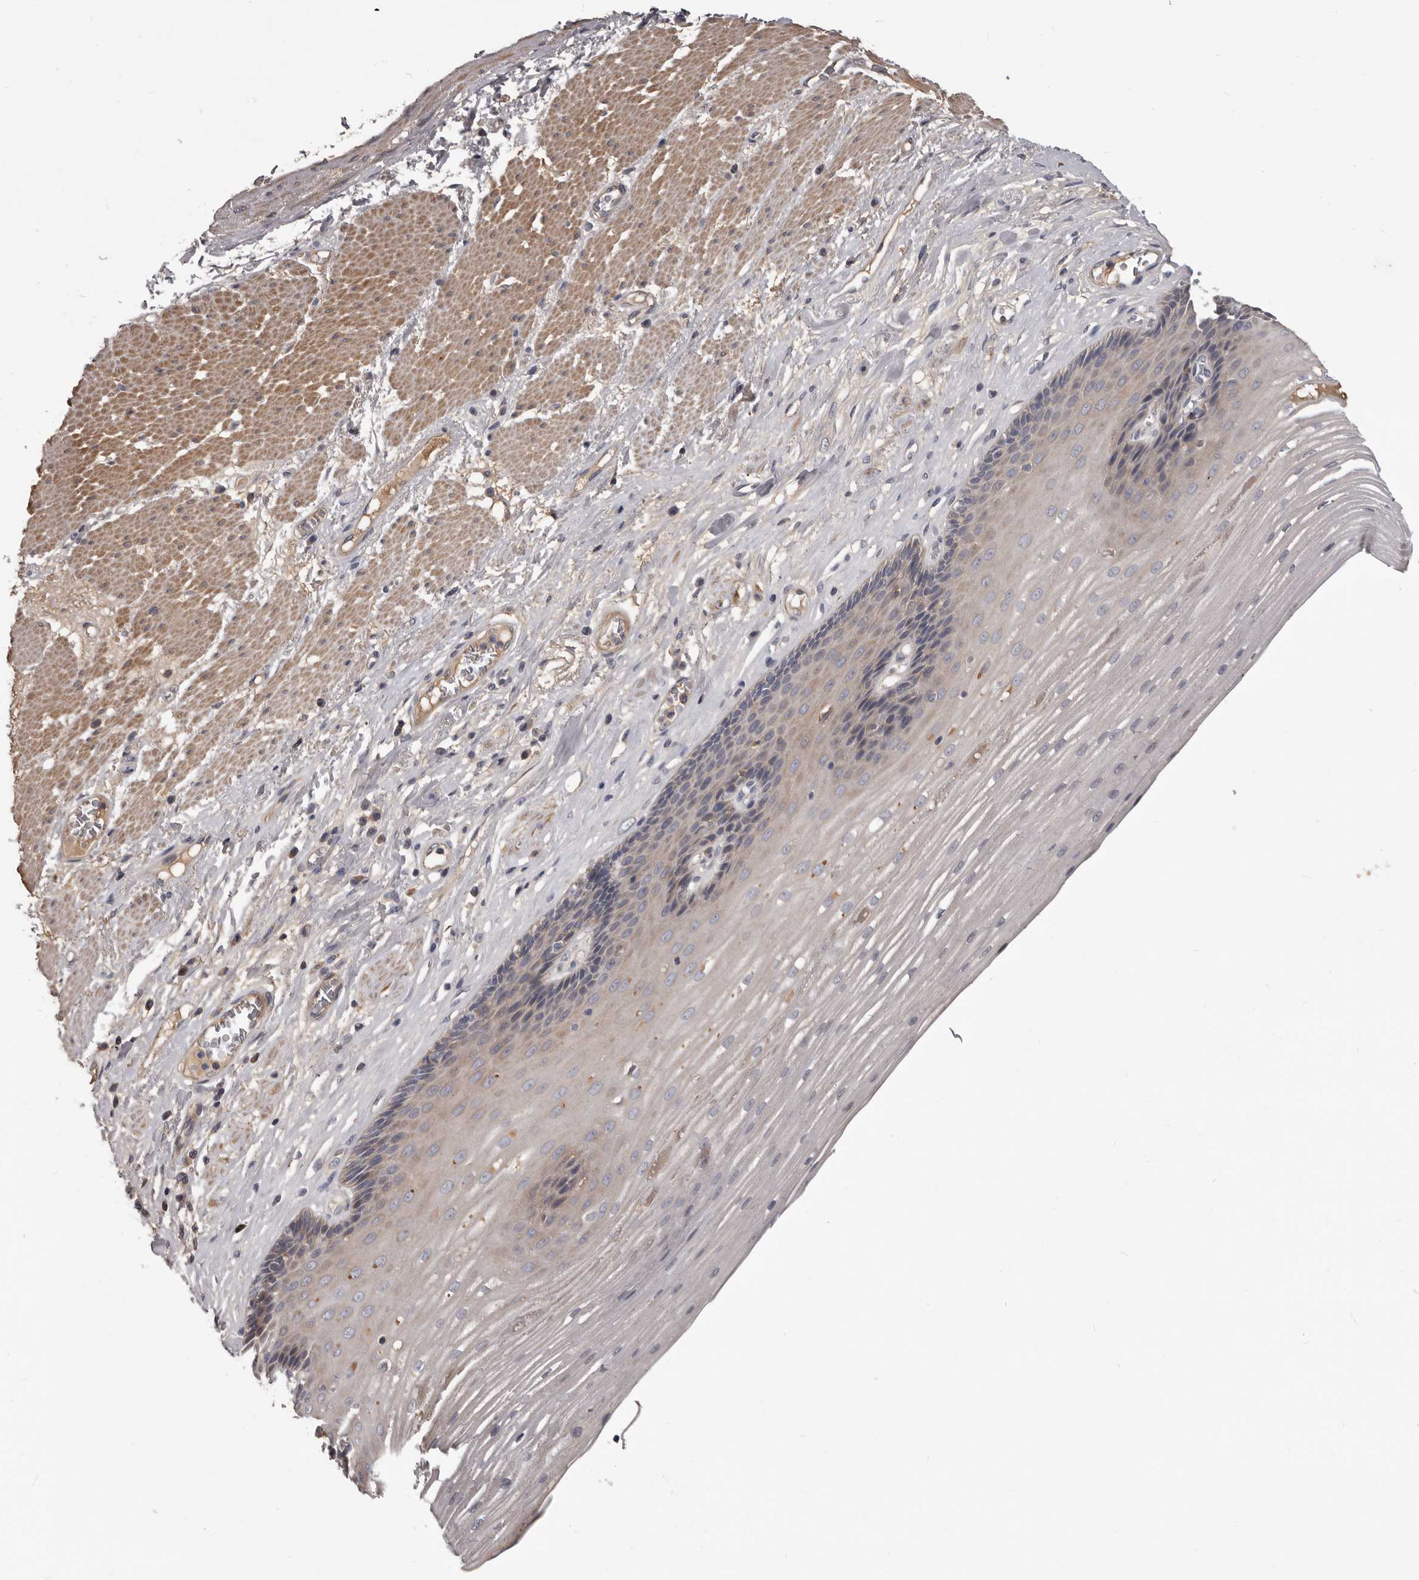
{"staining": {"intensity": "weak", "quantity": "<25%", "location": "cytoplasmic/membranous"}, "tissue": "esophagus", "cell_type": "Squamous epithelial cells", "image_type": "normal", "snomed": [{"axis": "morphology", "description": "Normal tissue, NOS"}, {"axis": "topography", "description": "Esophagus"}], "caption": "Immunohistochemistry of benign esophagus exhibits no staining in squamous epithelial cells.", "gene": "ALDH5A1", "patient": {"sex": "male", "age": 62}}